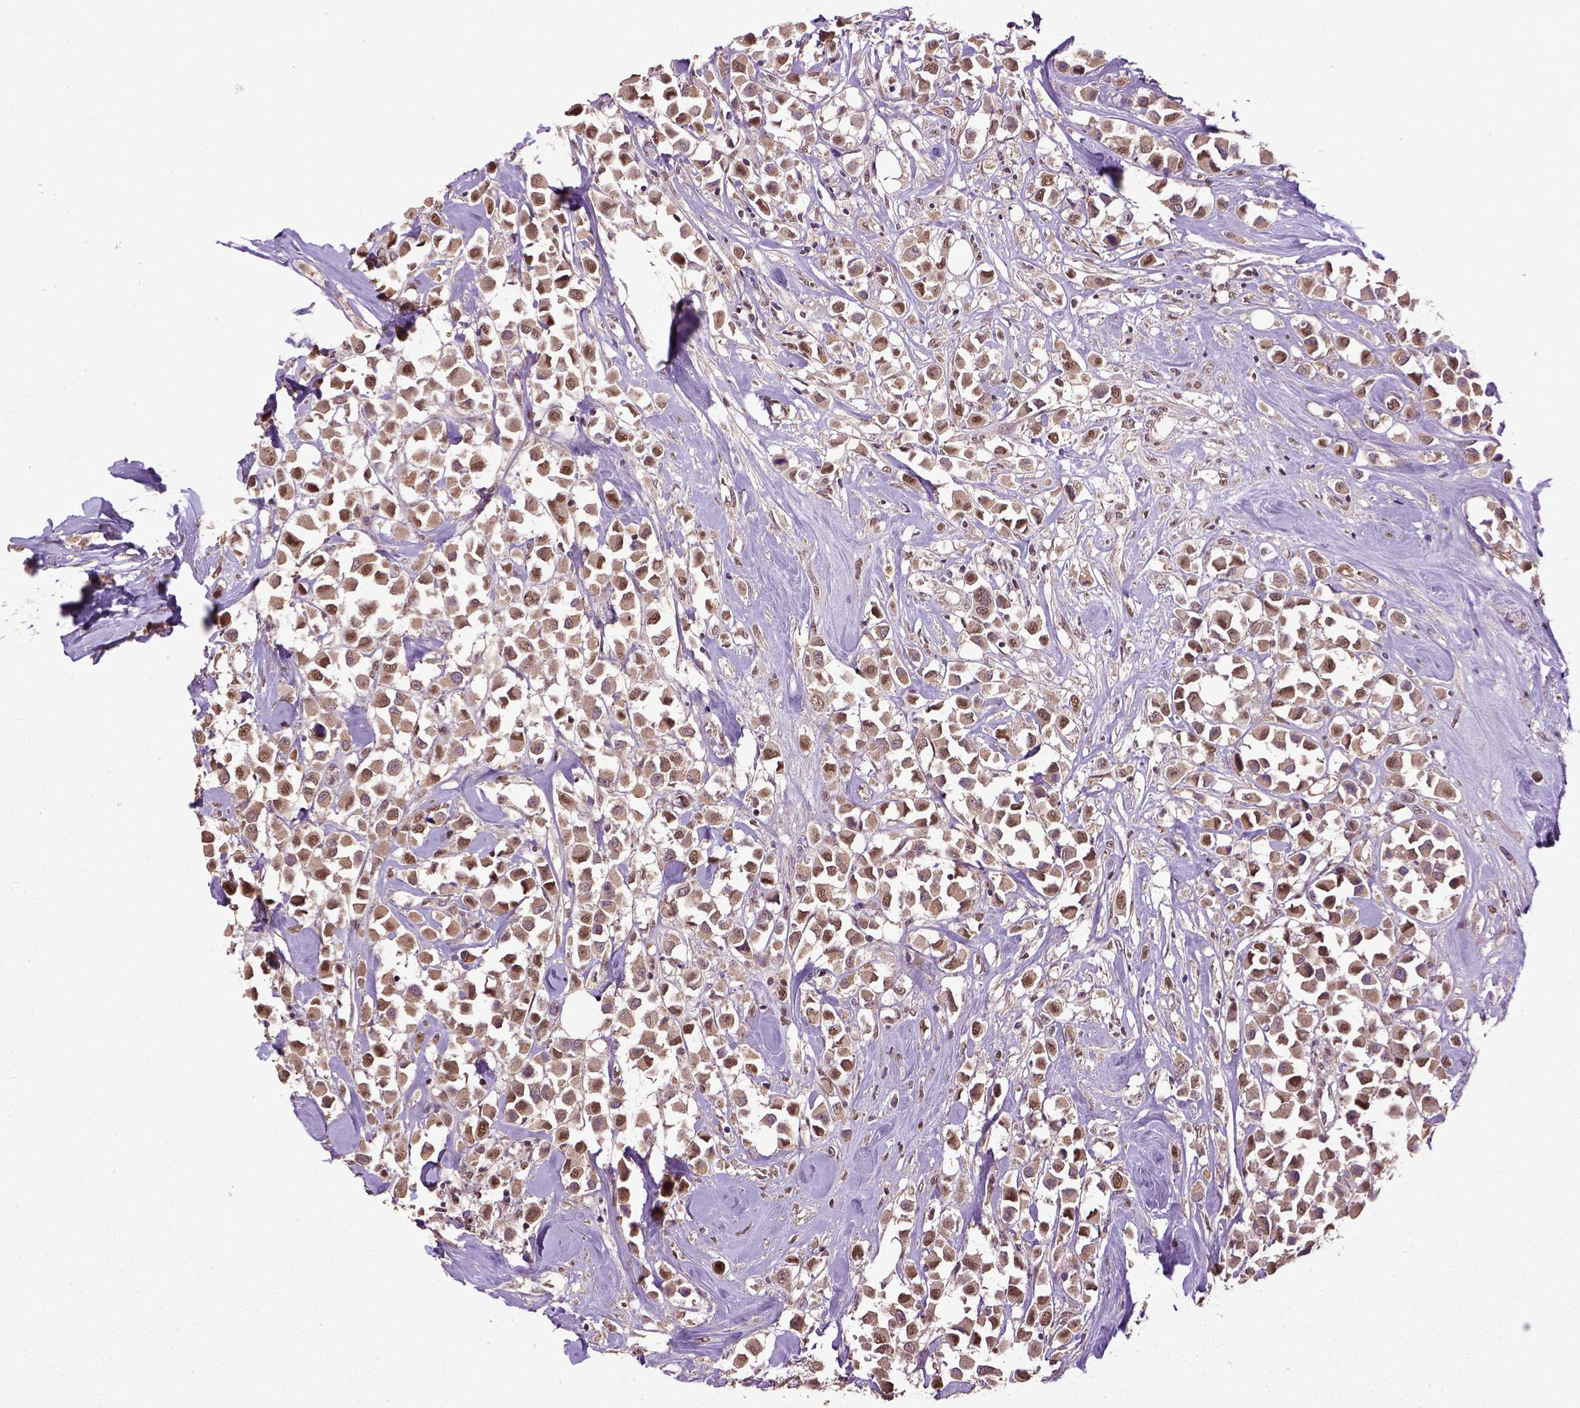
{"staining": {"intensity": "moderate", "quantity": ">75%", "location": "cytoplasmic/membranous,nuclear"}, "tissue": "breast cancer", "cell_type": "Tumor cells", "image_type": "cancer", "snomed": [{"axis": "morphology", "description": "Duct carcinoma"}, {"axis": "topography", "description": "Breast"}], "caption": "Immunohistochemical staining of breast cancer (infiltrating ductal carcinoma) exhibits moderate cytoplasmic/membranous and nuclear protein staining in approximately >75% of tumor cells.", "gene": "UBA3", "patient": {"sex": "female", "age": 61}}